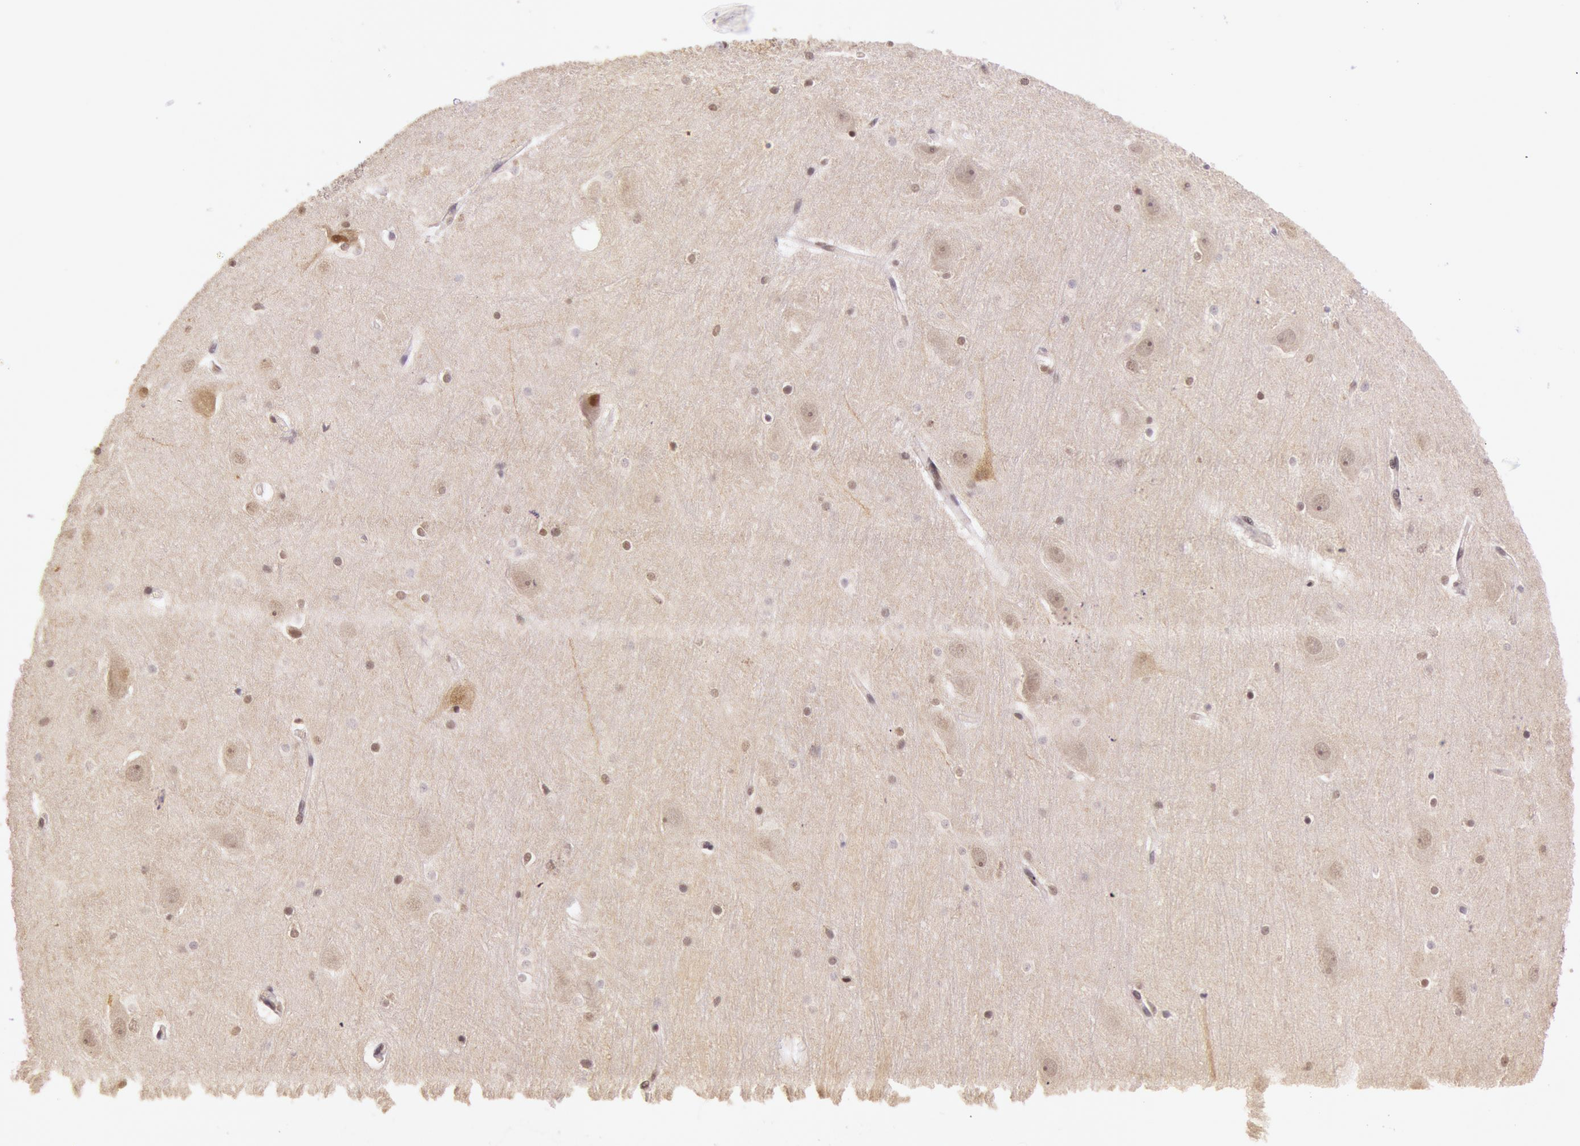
{"staining": {"intensity": "moderate", "quantity": "25%-75%", "location": "nuclear"}, "tissue": "hippocampus", "cell_type": "Glial cells", "image_type": "normal", "snomed": [{"axis": "morphology", "description": "Normal tissue, NOS"}, {"axis": "topography", "description": "Hippocampus"}], "caption": "Immunohistochemistry (IHC) image of unremarkable hippocampus stained for a protein (brown), which reveals medium levels of moderate nuclear staining in approximately 25%-75% of glial cells.", "gene": "RTL10", "patient": {"sex": "male", "age": 45}}